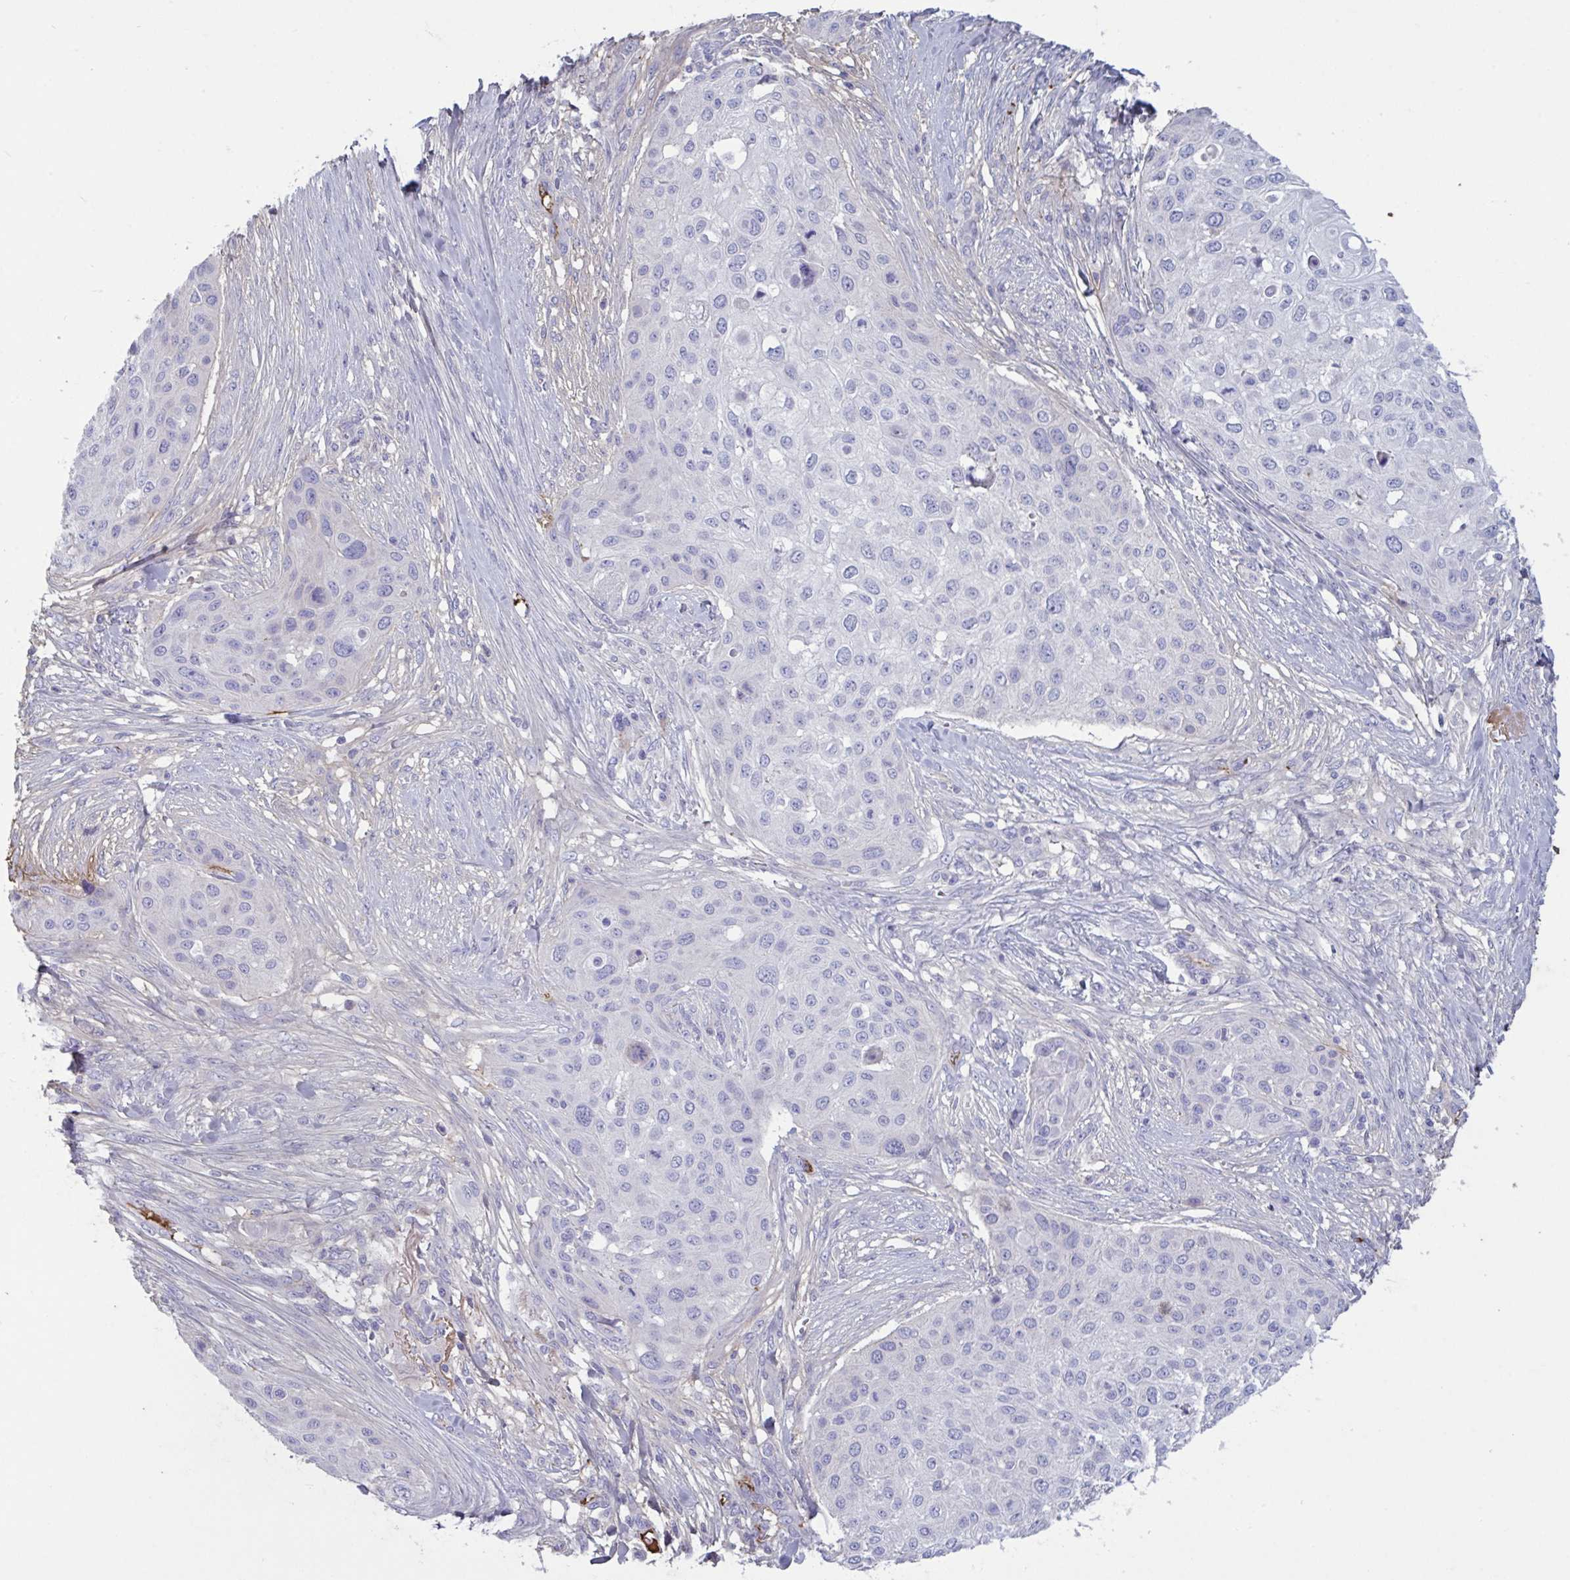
{"staining": {"intensity": "negative", "quantity": "none", "location": "none"}, "tissue": "skin cancer", "cell_type": "Tumor cells", "image_type": "cancer", "snomed": [{"axis": "morphology", "description": "Squamous cell carcinoma, NOS"}, {"axis": "topography", "description": "Skin"}], "caption": "Micrograph shows no significant protein positivity in tumor cells of skin cancer.", "gene": "IL1R1", "patient": {"sex": "female", "age": 87}}